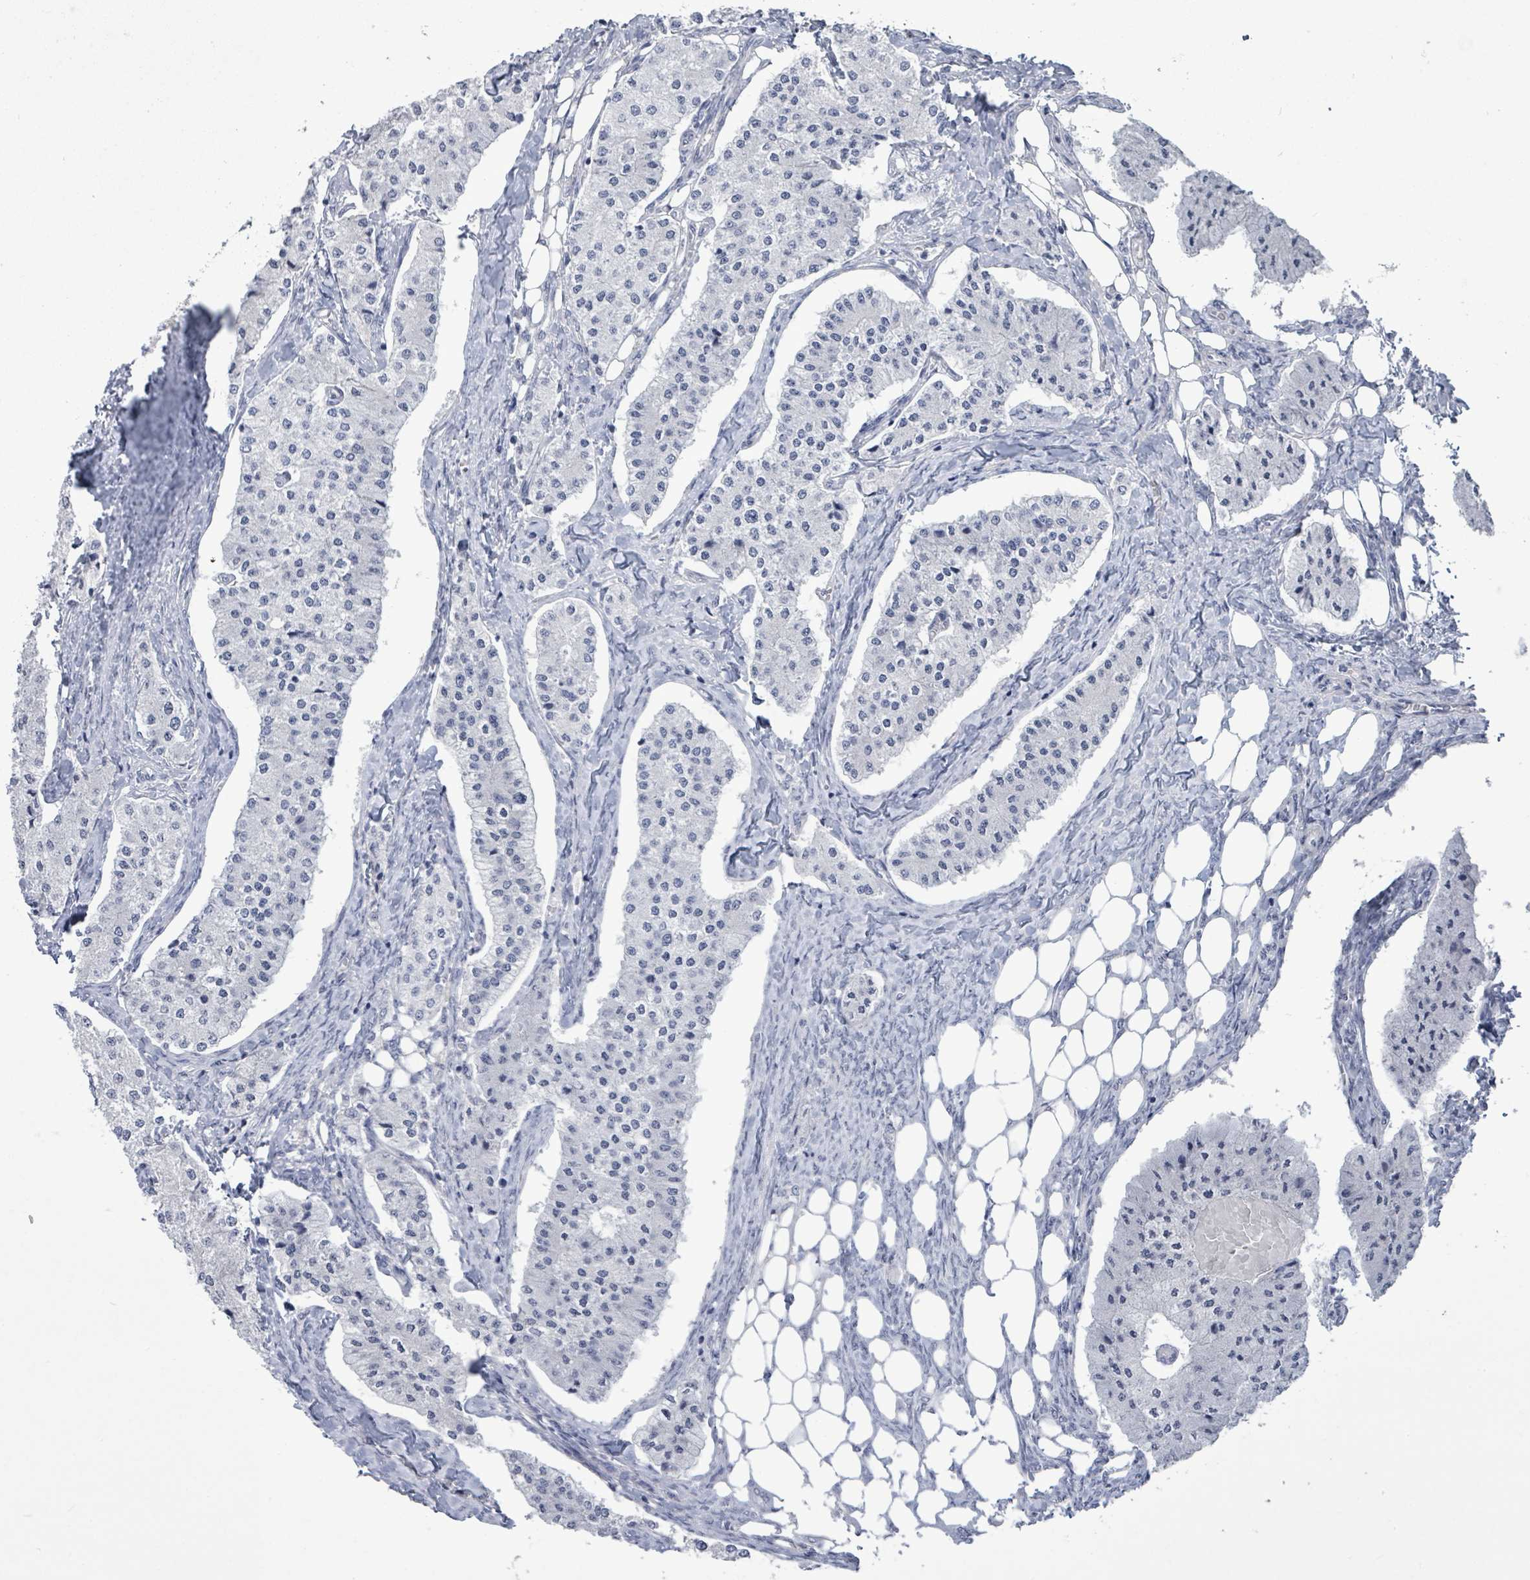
{"staining": {"intensity": "negative", "quantity": "none", "location": "none"}, "tissue": "carcinoid", "cell_type": "Tumor cells", "image_type": "cancer", "snomed": [{"axis": "morphology", "description": "Carcinoid, malignant, NOS"}, {"axis": "topography", "description": "Colon"}], "caption": "Immunohistochemistry photomicrograph of human carcinoid stained for a protein (brown), which demonstrates no positivity in tumor cells. Nuclei are stained in blue.", "gene": "CT45A5", "patient": {"sex": "female", "age": 52}}